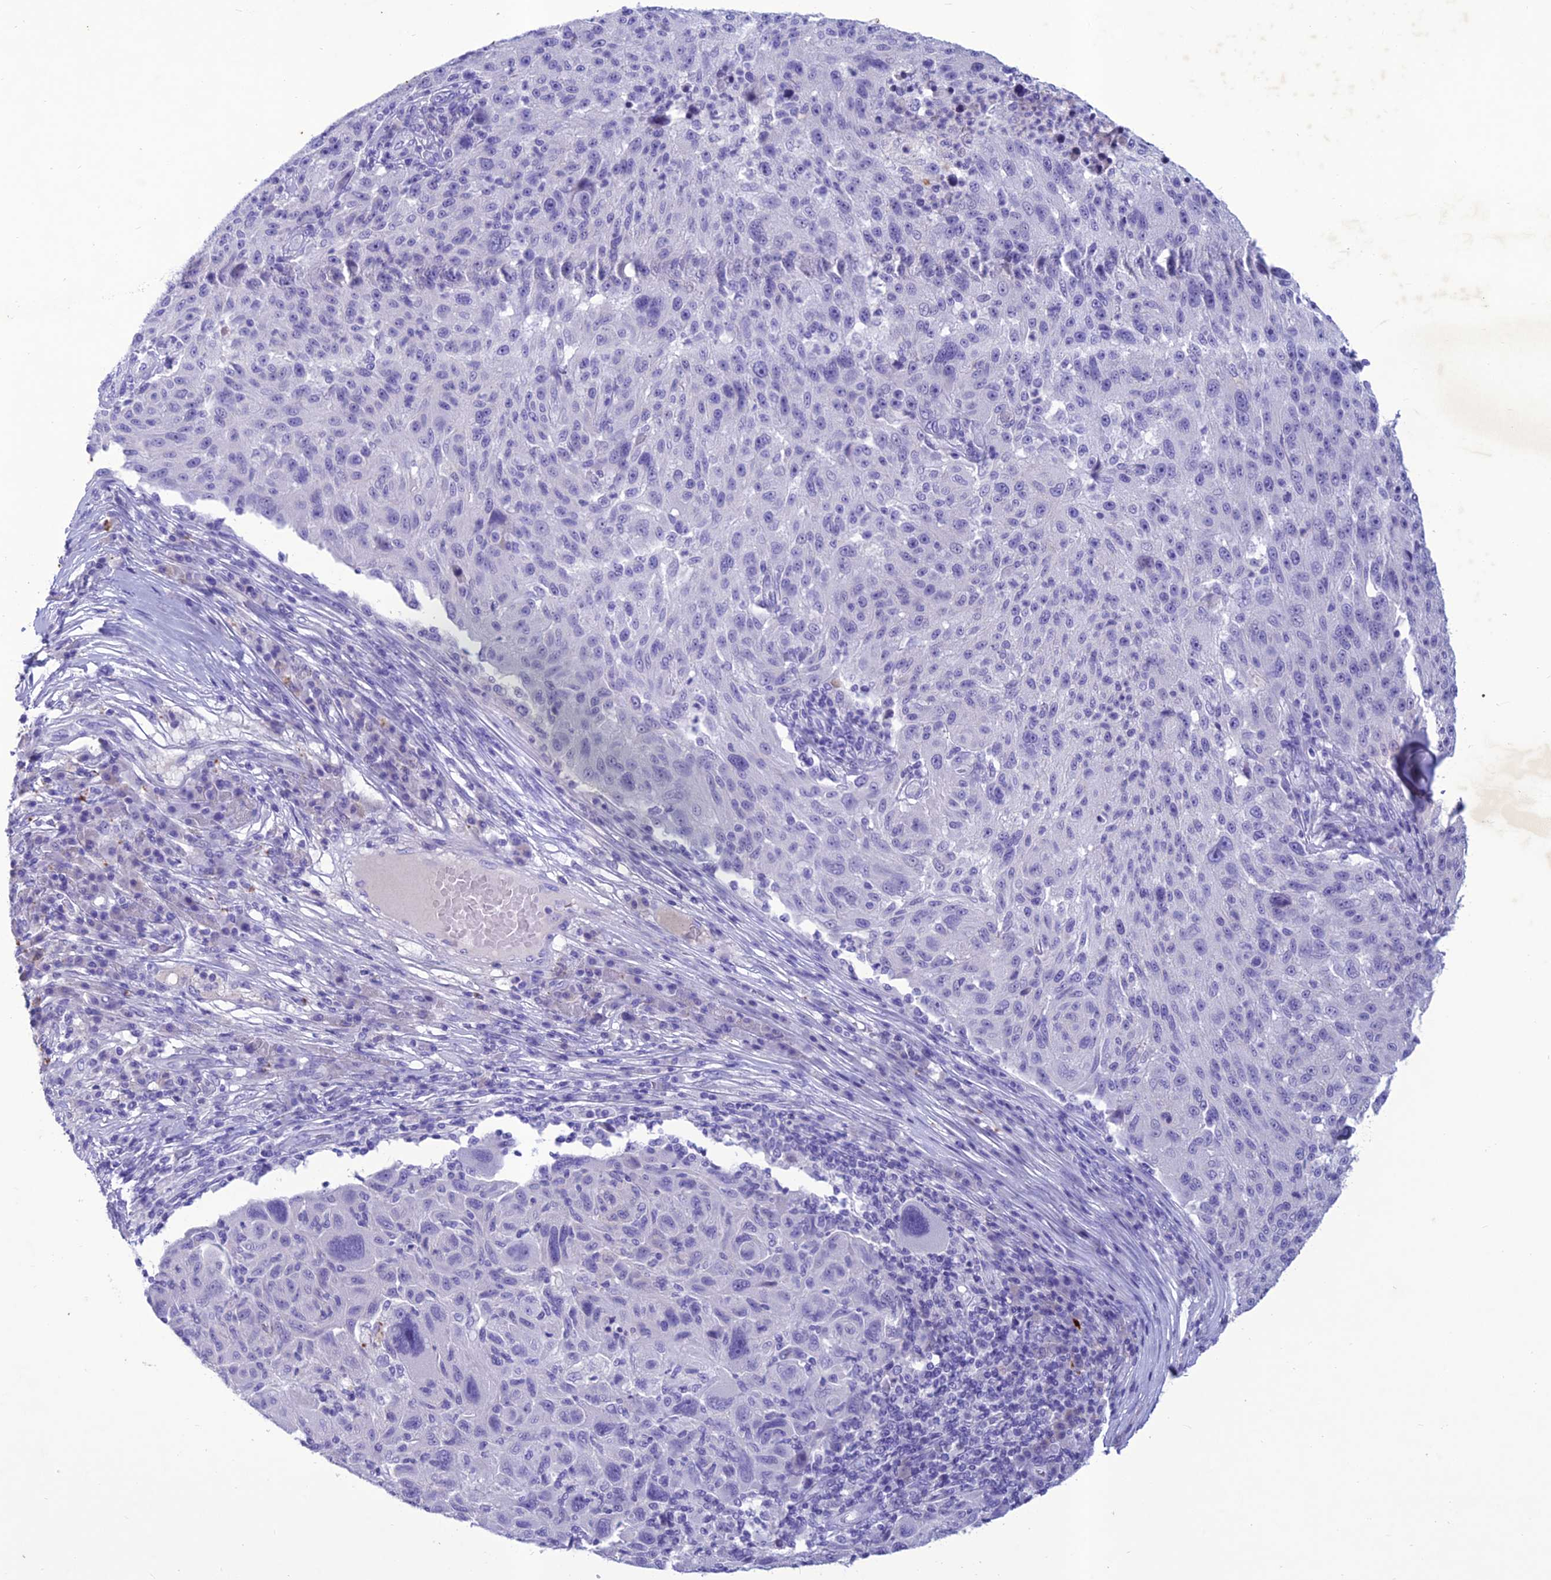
{"staining": {"intensity": "negative", "quantity": "none", "location": "none"}, "tissue": "melanoma", "cell_type": "Tumor cells", "image_type": "cancer", "snomed": [{"axis": "morphology", "description": "Malignant melanoma, NOS"}, {"axis": "topography", "description": "Skin"}], "caption": "Micrograph shows no protein expression in tumor cells of melanoma tissue.", "gene": "IFT172", "patient": {"sex": "male", "age": 53}}